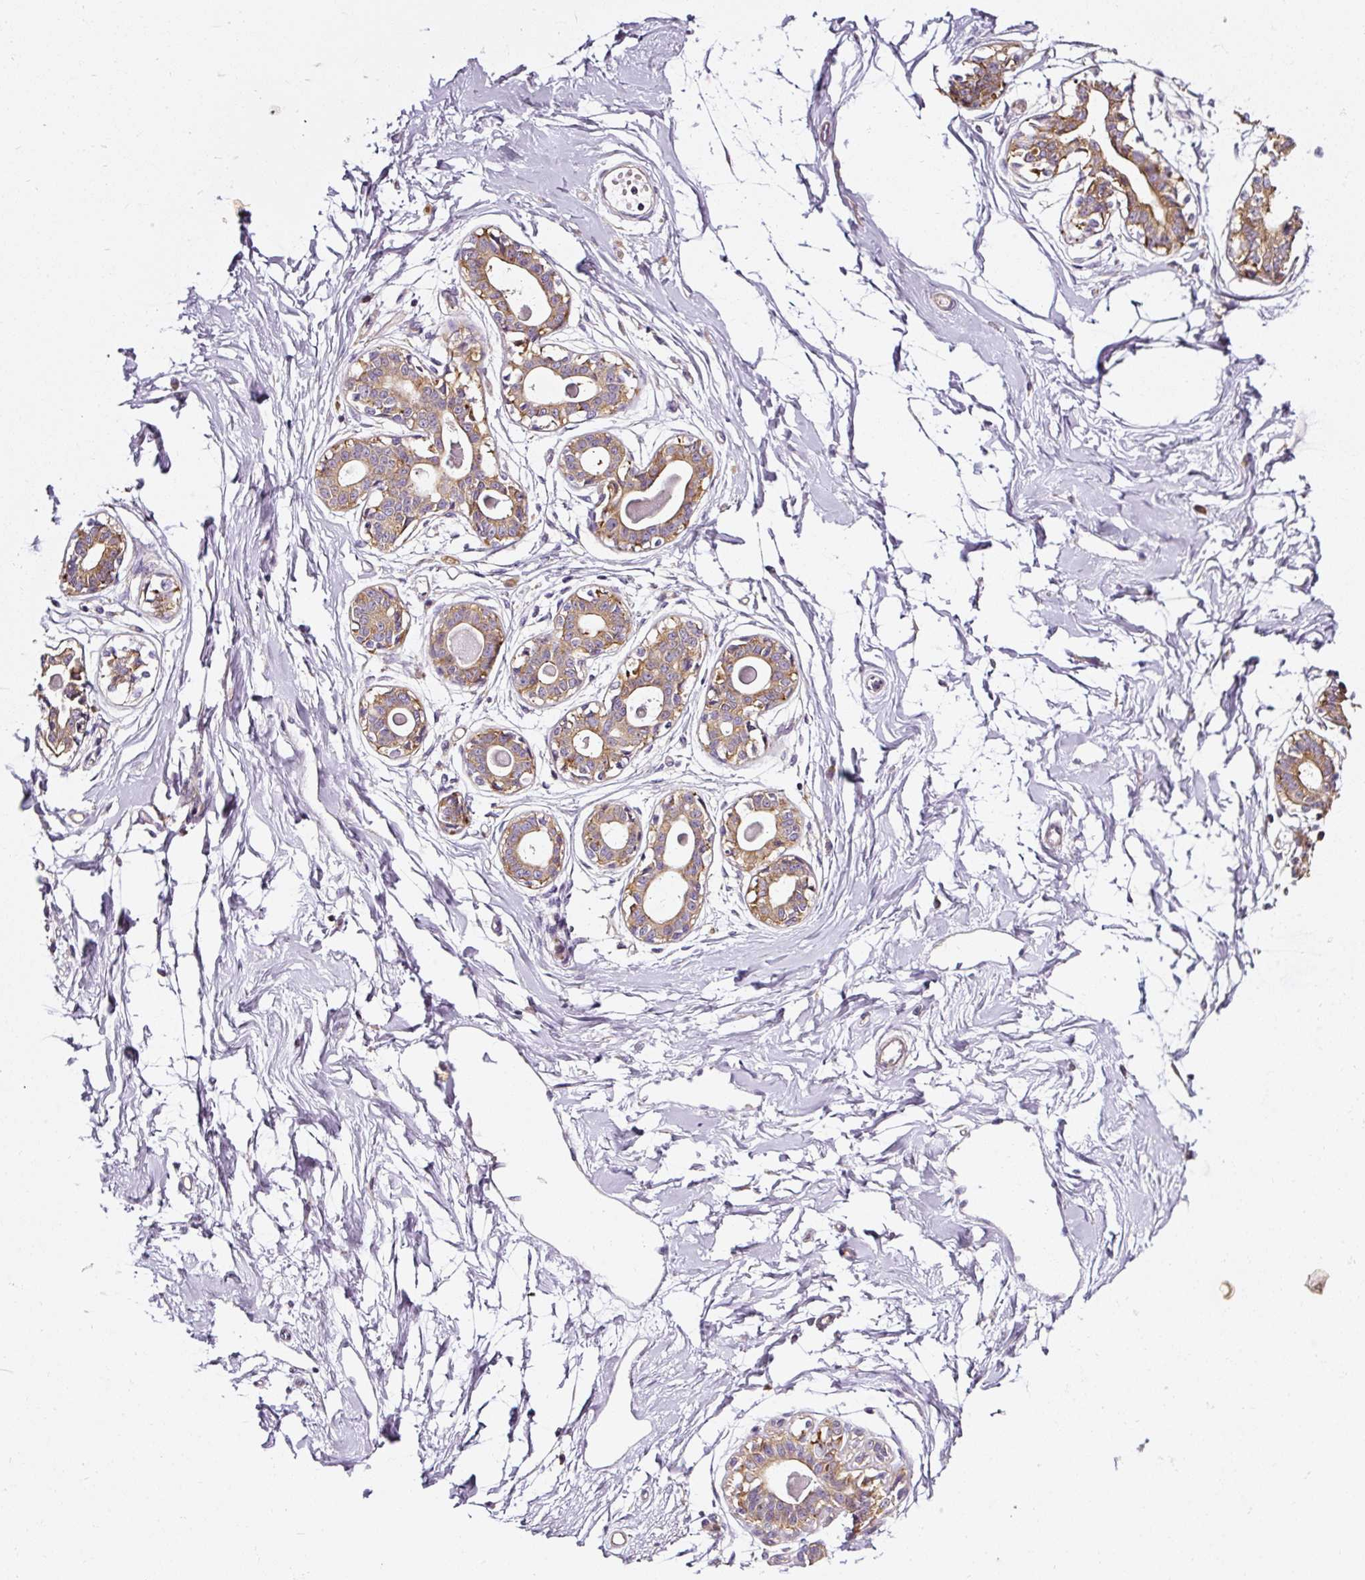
{"staining": {"intensity": "negative", "quantity": "none", "location": "none"}, "tissue": "breast", "cell_type": "Adipocytes", "image_type": "normal", "snomed": [{"axis": "morphology", "description": "Normal tissue, NOS"}, {"axis": "topography", "description": "Breast"}], "caption": "Immunohistochemistry of normal human breast shows no expression in adipocytes. The staining is performed using DAB (3,3'-diaminobenzidine) brown chromogen with nuclei counter-stained in using hematoxylin.", "gene": "RPL10A", "patient": {"sex": "female", "age": 45}}